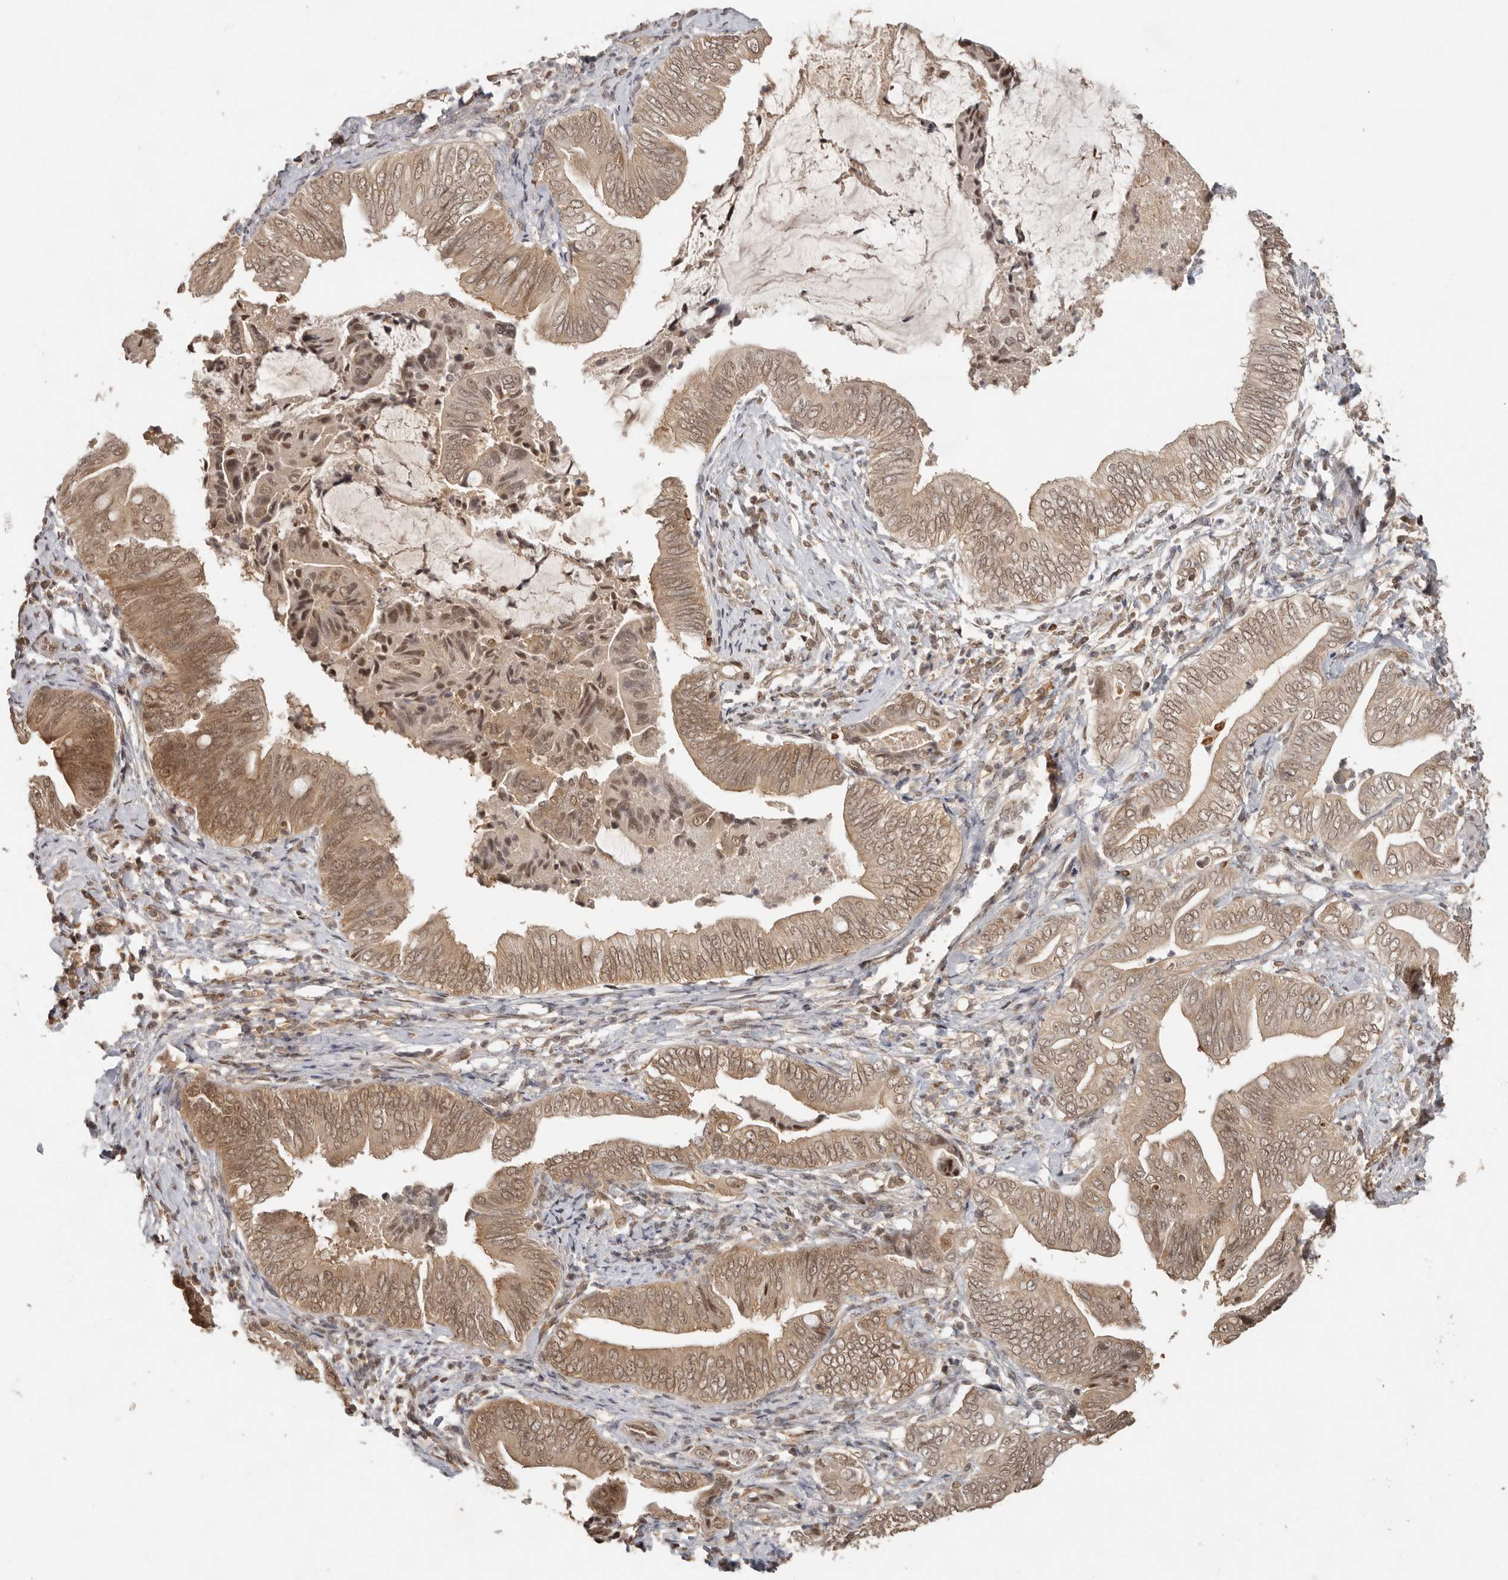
{"staining": {"intensity": "moderate", "quantity": ">75%", "location": "cytoplasmic/membranous,nuclear"}, "tissue": "pancreatic cancer", "cell_type": "Tumor cells", "image_type": "cancer", "snomed": [{"axis": "morphology", "description": "Adenocarcinoma, NOS"}, {"axis": "topography", "description": "Pancreas"}], "caption": "Immunohistochemical staining of pancreatic cancer (adenocarcinoma) demonstrates medium levels of moderate cytoplasmic/membranous and nuclear protein staining in about >75% of tumor cells. (DAB (3,3'-diaminobenzidine) = brown stain, brightfield microscopy at high magnification).", "gene": "PSMA5", "patient": {"sex": "male", "age": 75}}